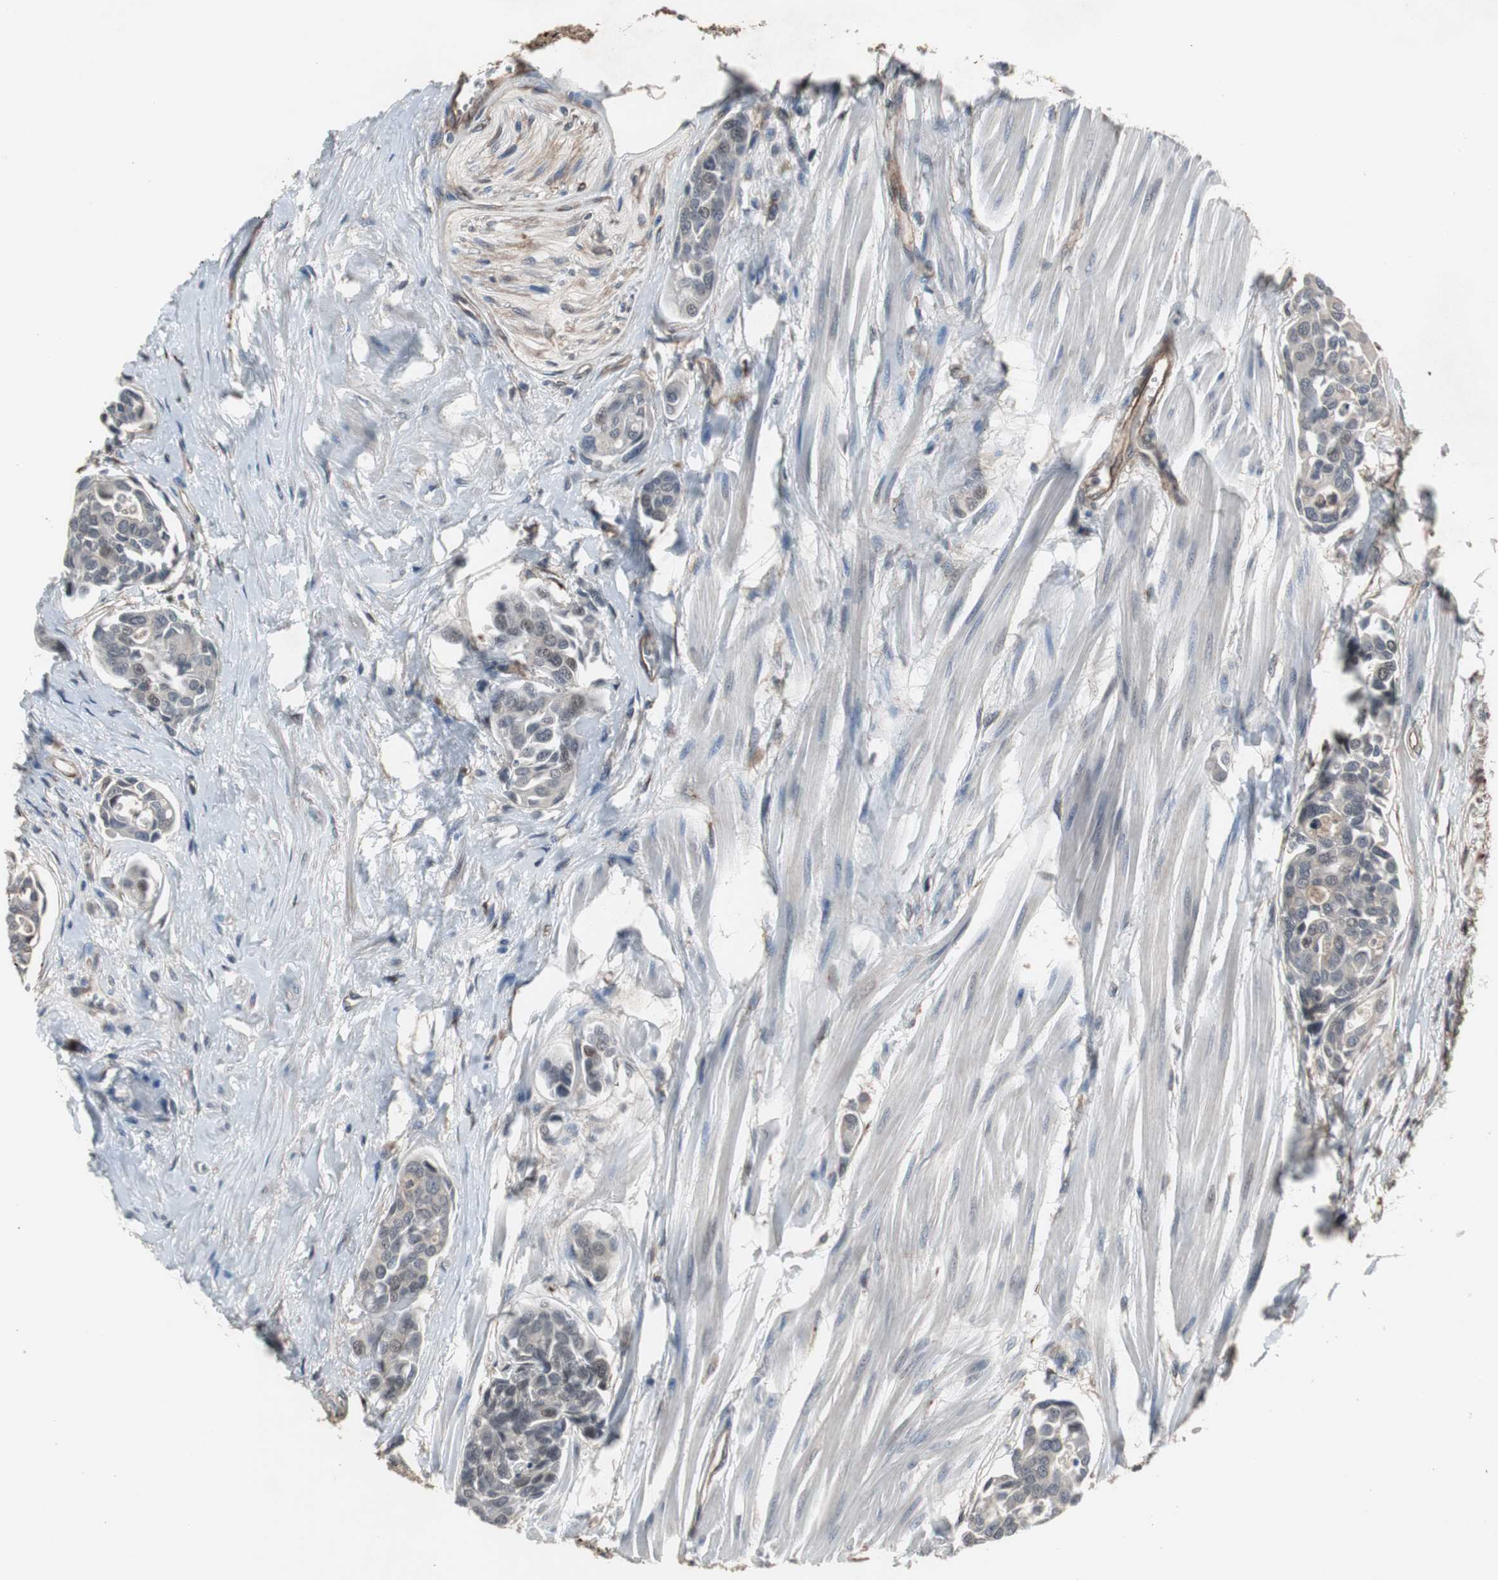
{"staining": {"intensity": "weak", "quantity": "<25%", "location": "nuclear"}, "tissue": "urothelial cancer", "cell_type": "Tumor cells", "image_type": "cancer", "snomed": [{"axis": "morphology", "description": "Urothelial carcinoma, High grade"}, {"axis": "topography", "description": "Urinary bladder"}], "caption": "Immunohistochemistry (IHC) micrograph of neoplastic tissue: urothelial cancer stained with DAB reveals no significant protein positivity in tumor cells.", "gene": "ATP2B2", "patient": {"sex": "male", "age": 78}}